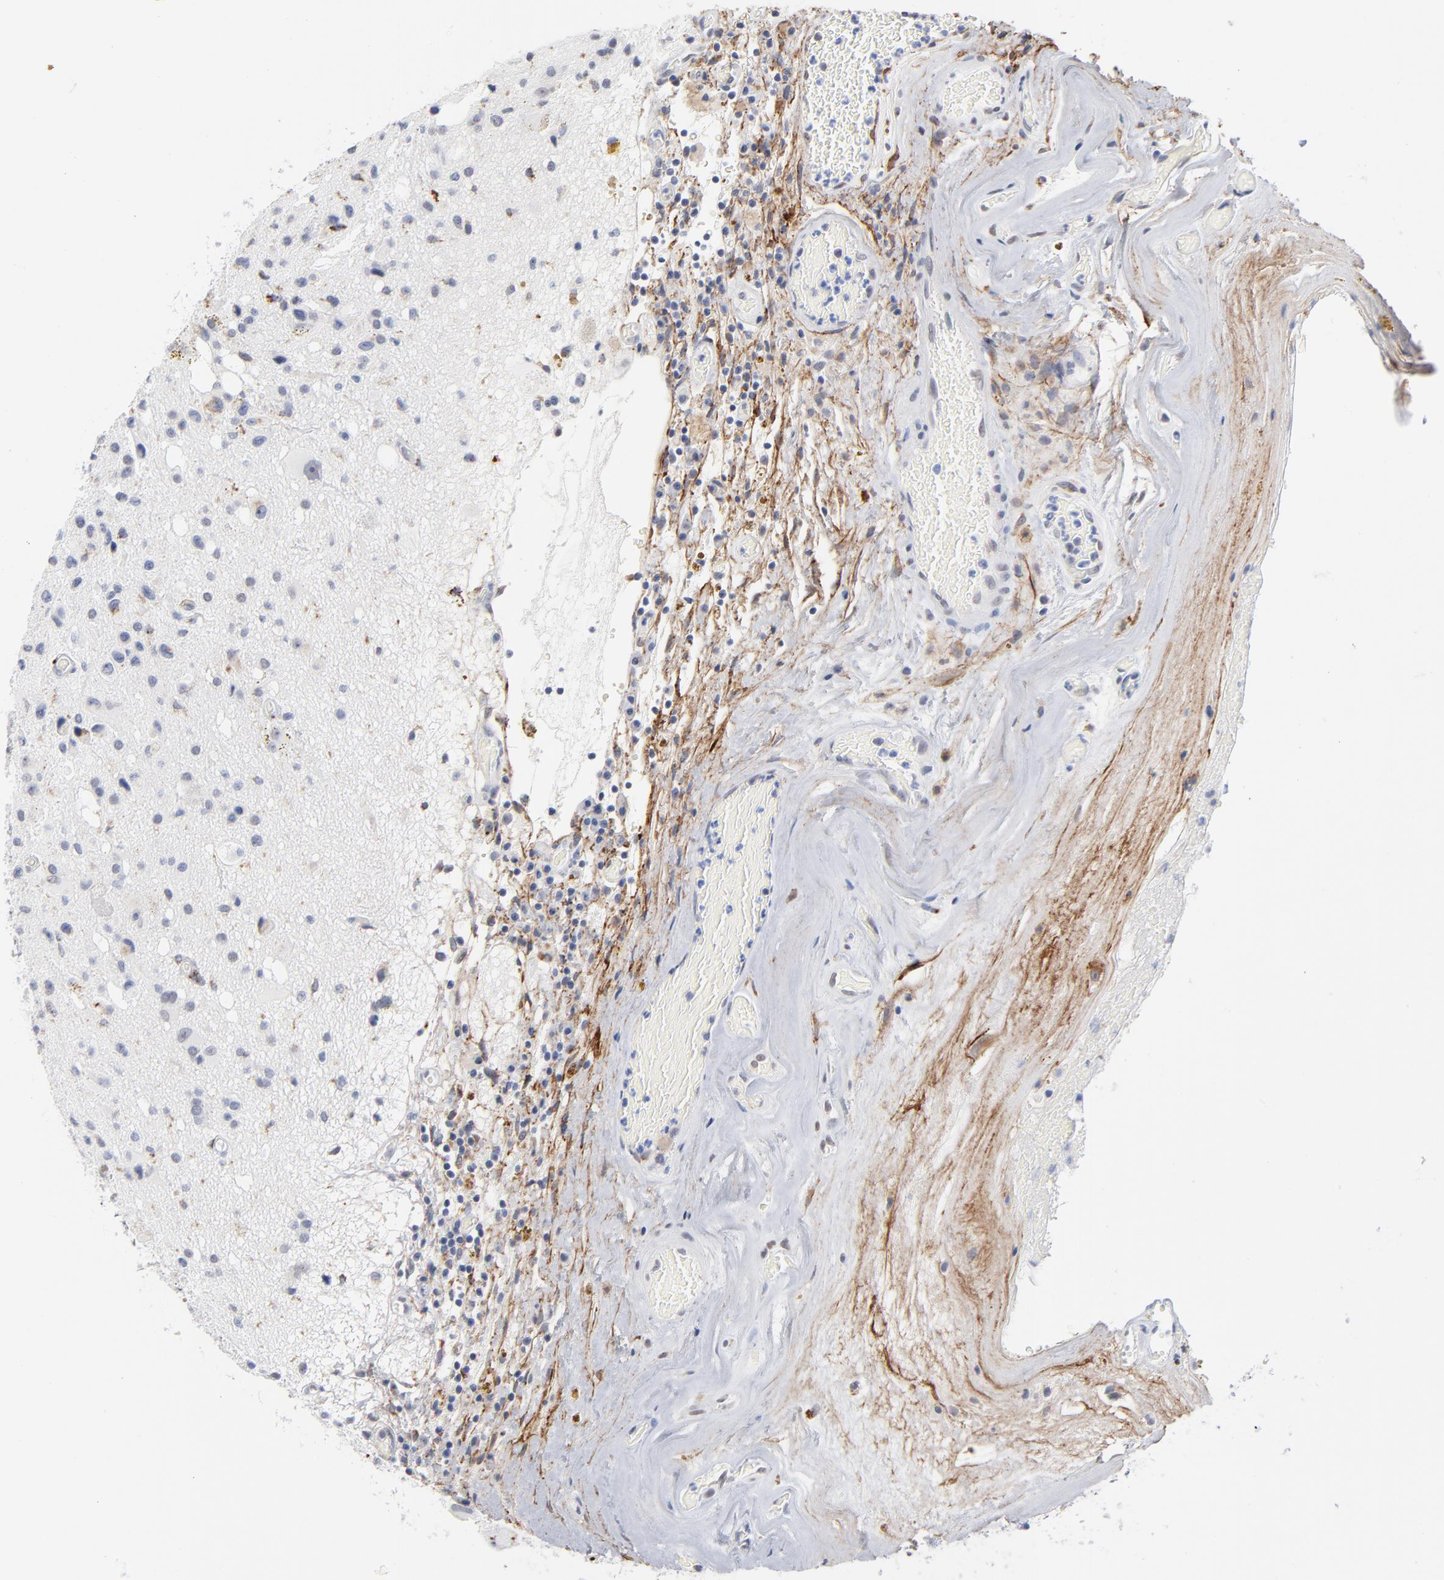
{"staining": {"intensity": "negative", "quantity": "none", "location": "none"}, "tissue": "glioma", "cell_type": "Tumor cells", "image_type": "cancer", "snomed": [{"axis": "morphology", "description": "Glioma, malignant, Low grade"}, {"axis": "topography", "description": "Brain"}], "caption": "The image reveals no significant expression in tumor cells of glioma.", "gene": "LTBP2", "patient": {"sex": "male", "age": 58}}